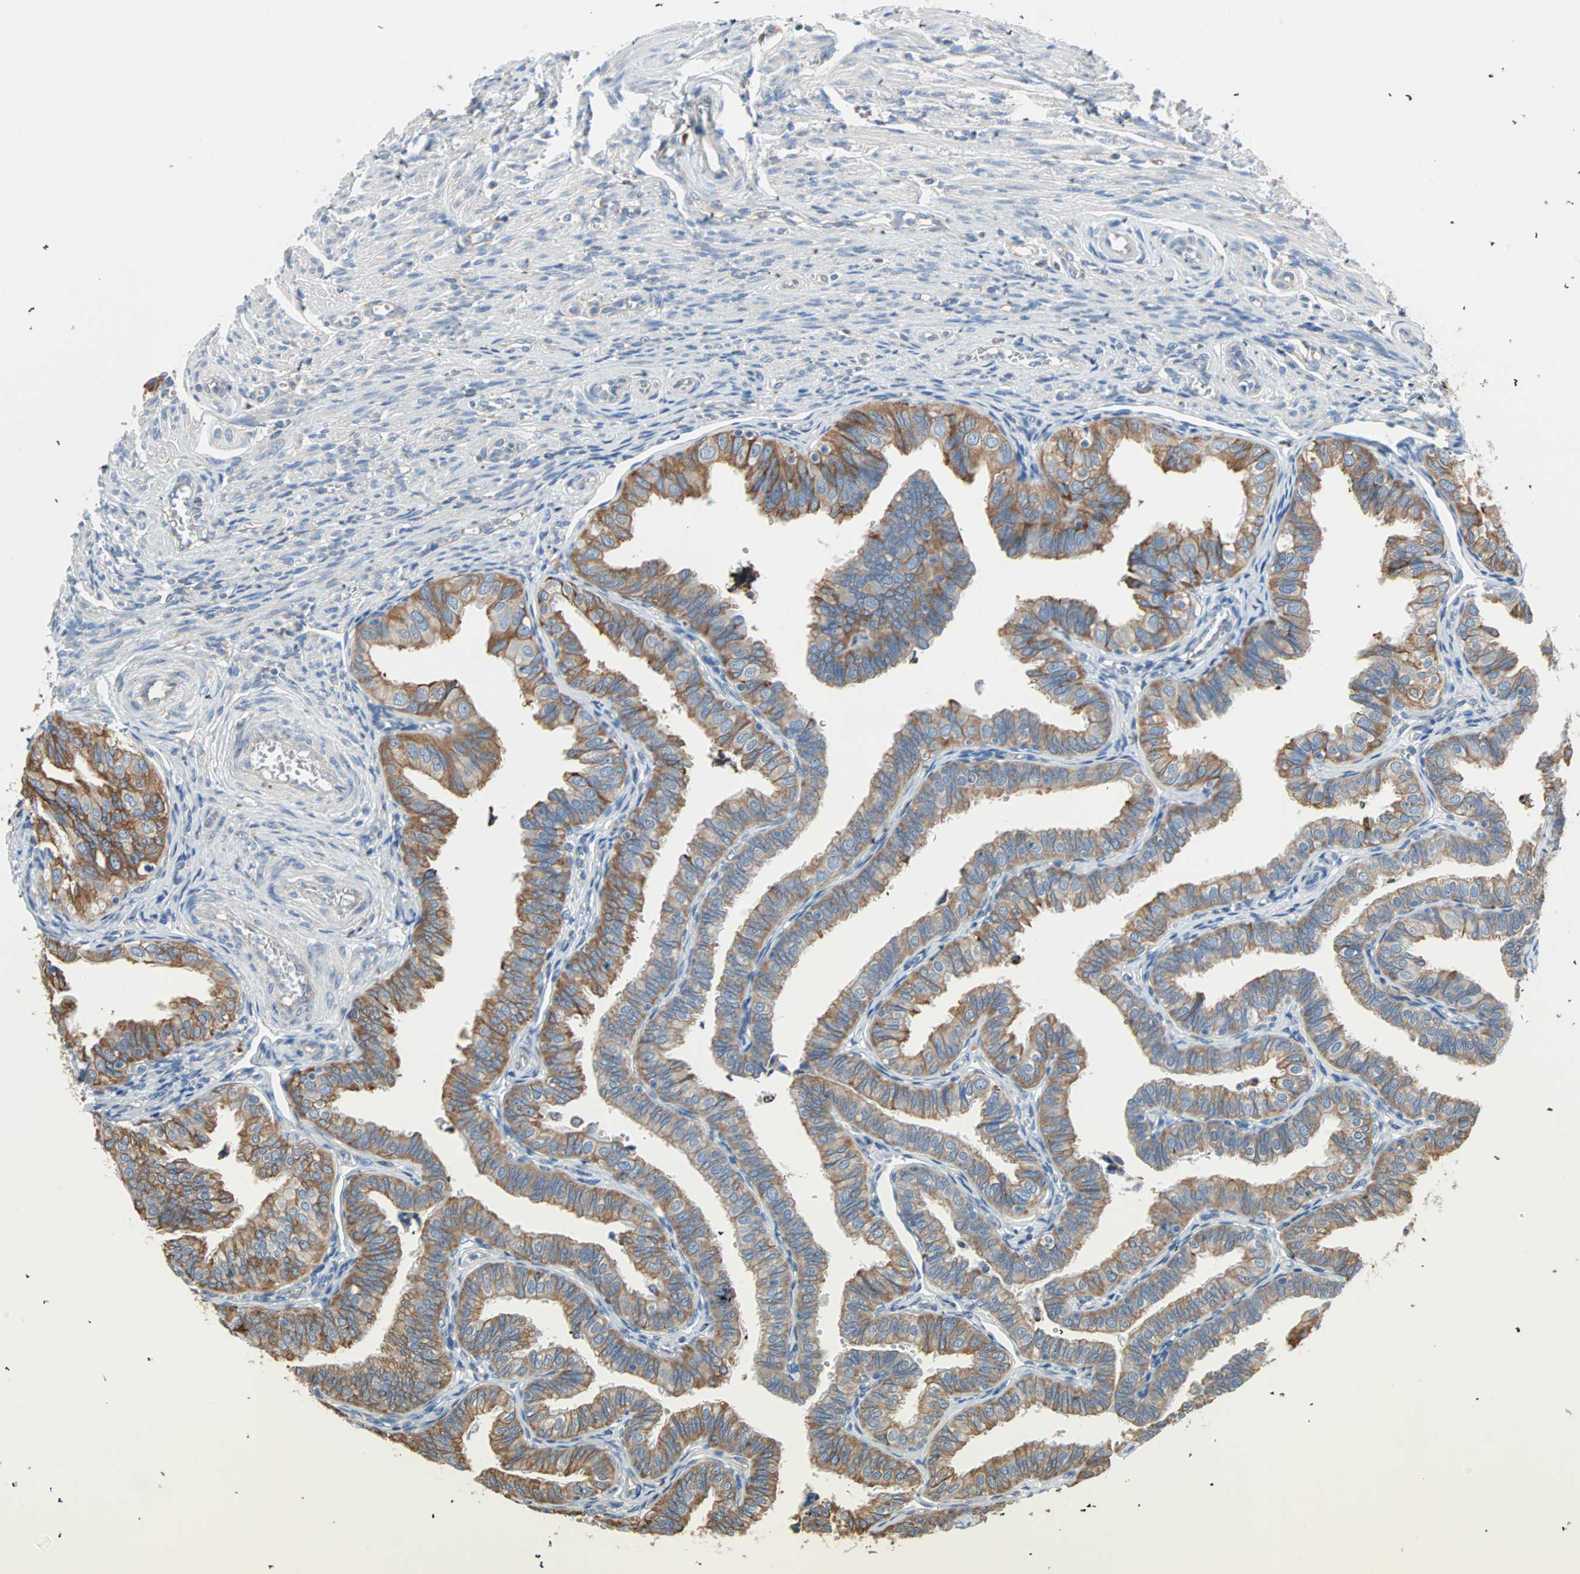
{"staining": {"intensity": "moderate", "quantity": ">75%", "location": "cytoplasmic/membranous"}, "tissue": "fallopian tube", "cell_type": "Glandular cells", "image_type": "normal", "snomed": [{"axis": "morphology", "description": "Normal tissue, NOS"}, {"axis": "topography", "description": "Fallopian tube"}], "caption": "The image exhibits staining of normal fallopian tube, revealing moderate cytoplasmic/membranous protein positivity (brown color) within glandular cells.", "gene": "PLCXD1", "patient": {"sex": "female", "age": 46}}